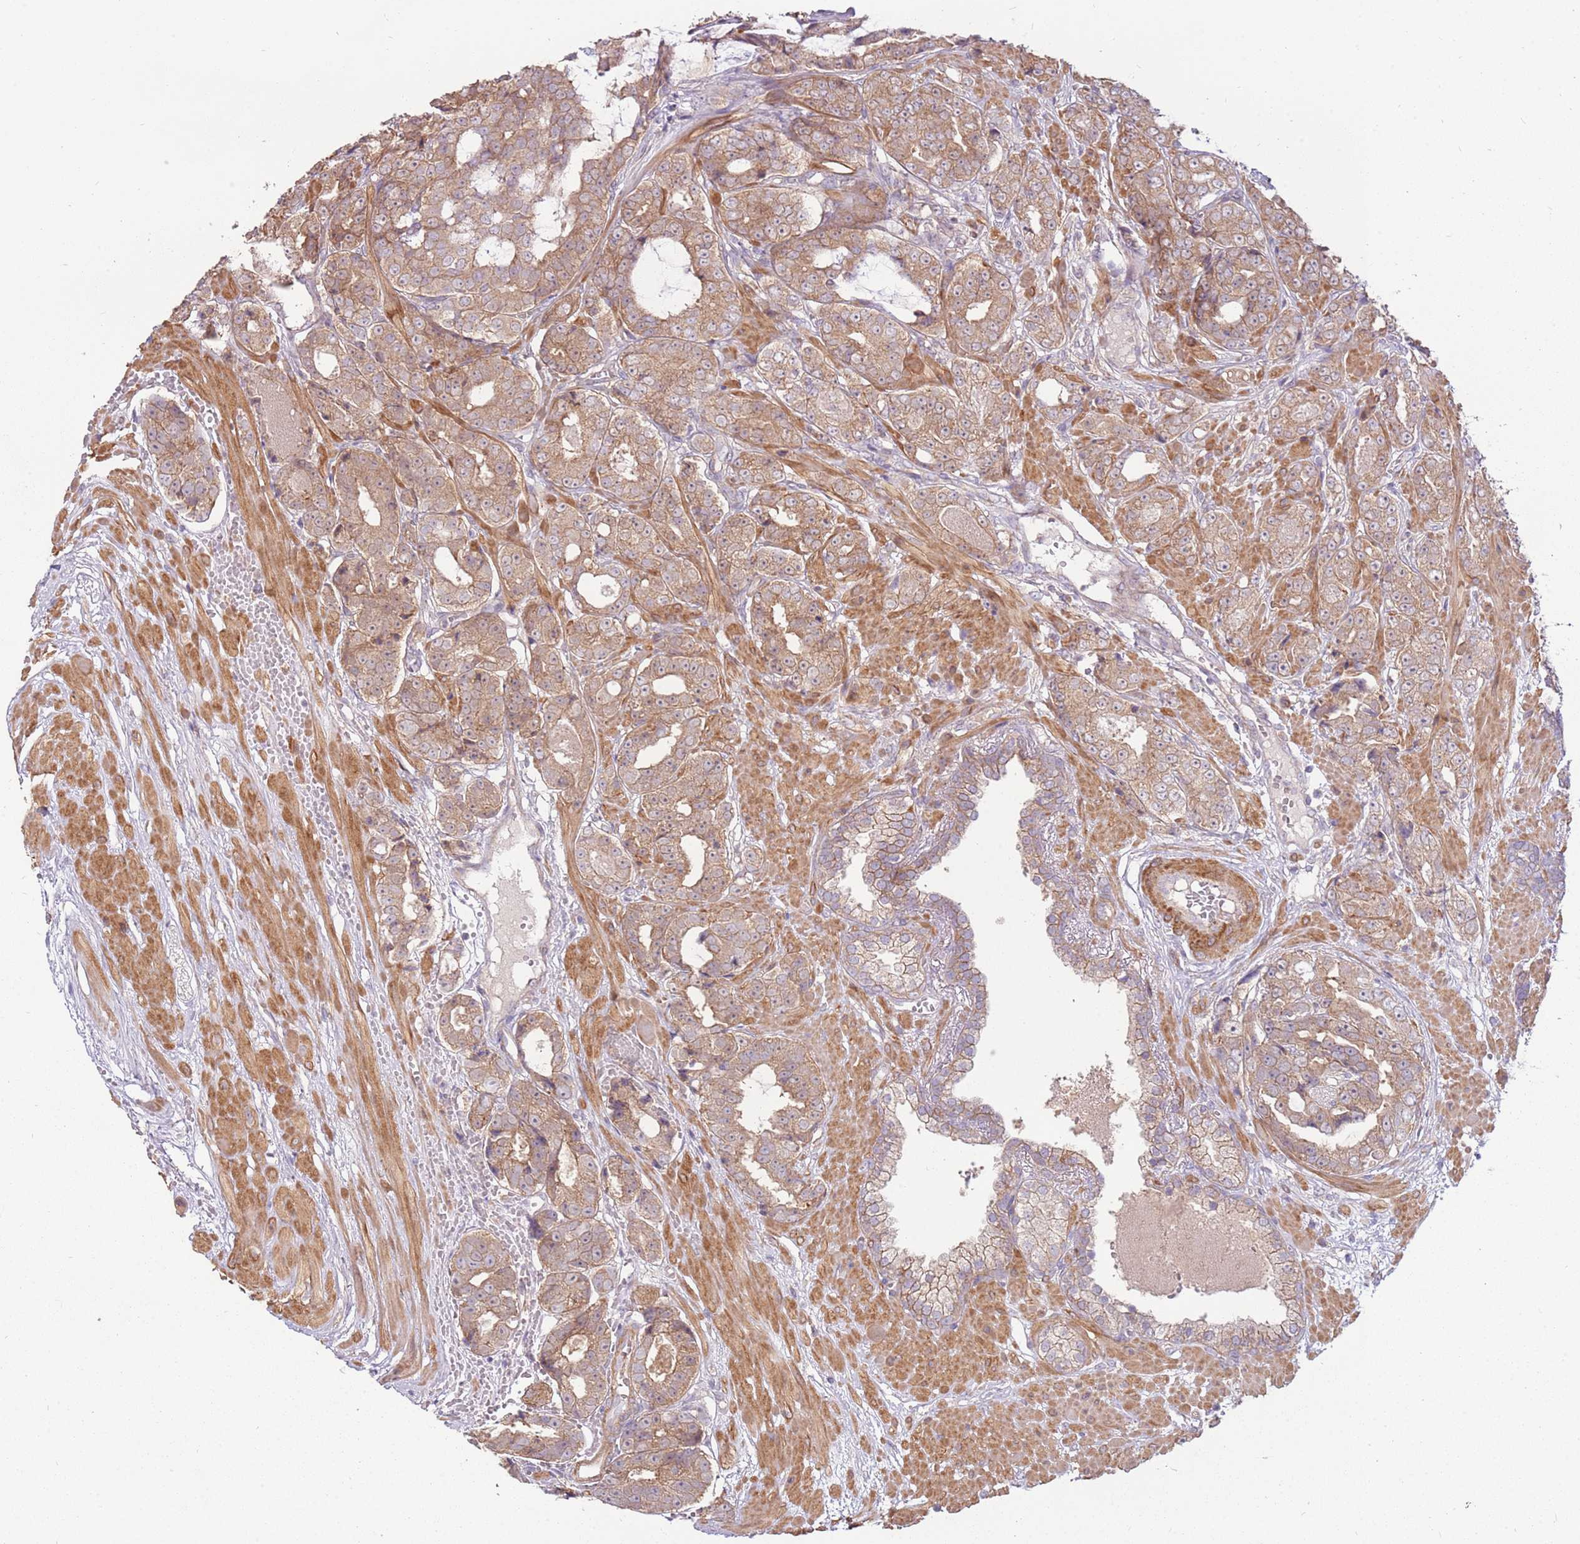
{"staining": {"intensity": "moderate", "quantity": ">75%", "location": "cytoplasmic/membranous"}, "tissue": "prostate cancer", "cell_type": "Tumor cells", "image_type": "cancer", "snomed": [{"axis": "morphology", "description": "Adenocarcinoma, High grade"}, {"axis": "topography", "description": "Prostate"}], "caption": "An immunohistochemistry (IHC) micrograph of tumor tissue is shown. Protein staining in brown labels moderate cytoplasmic/membranous positivity in prostate high-grade adenocarcinoma within tumor cells.", "gene": "SPATA31D1", "patient": {"sex": "male", "age": 71}}